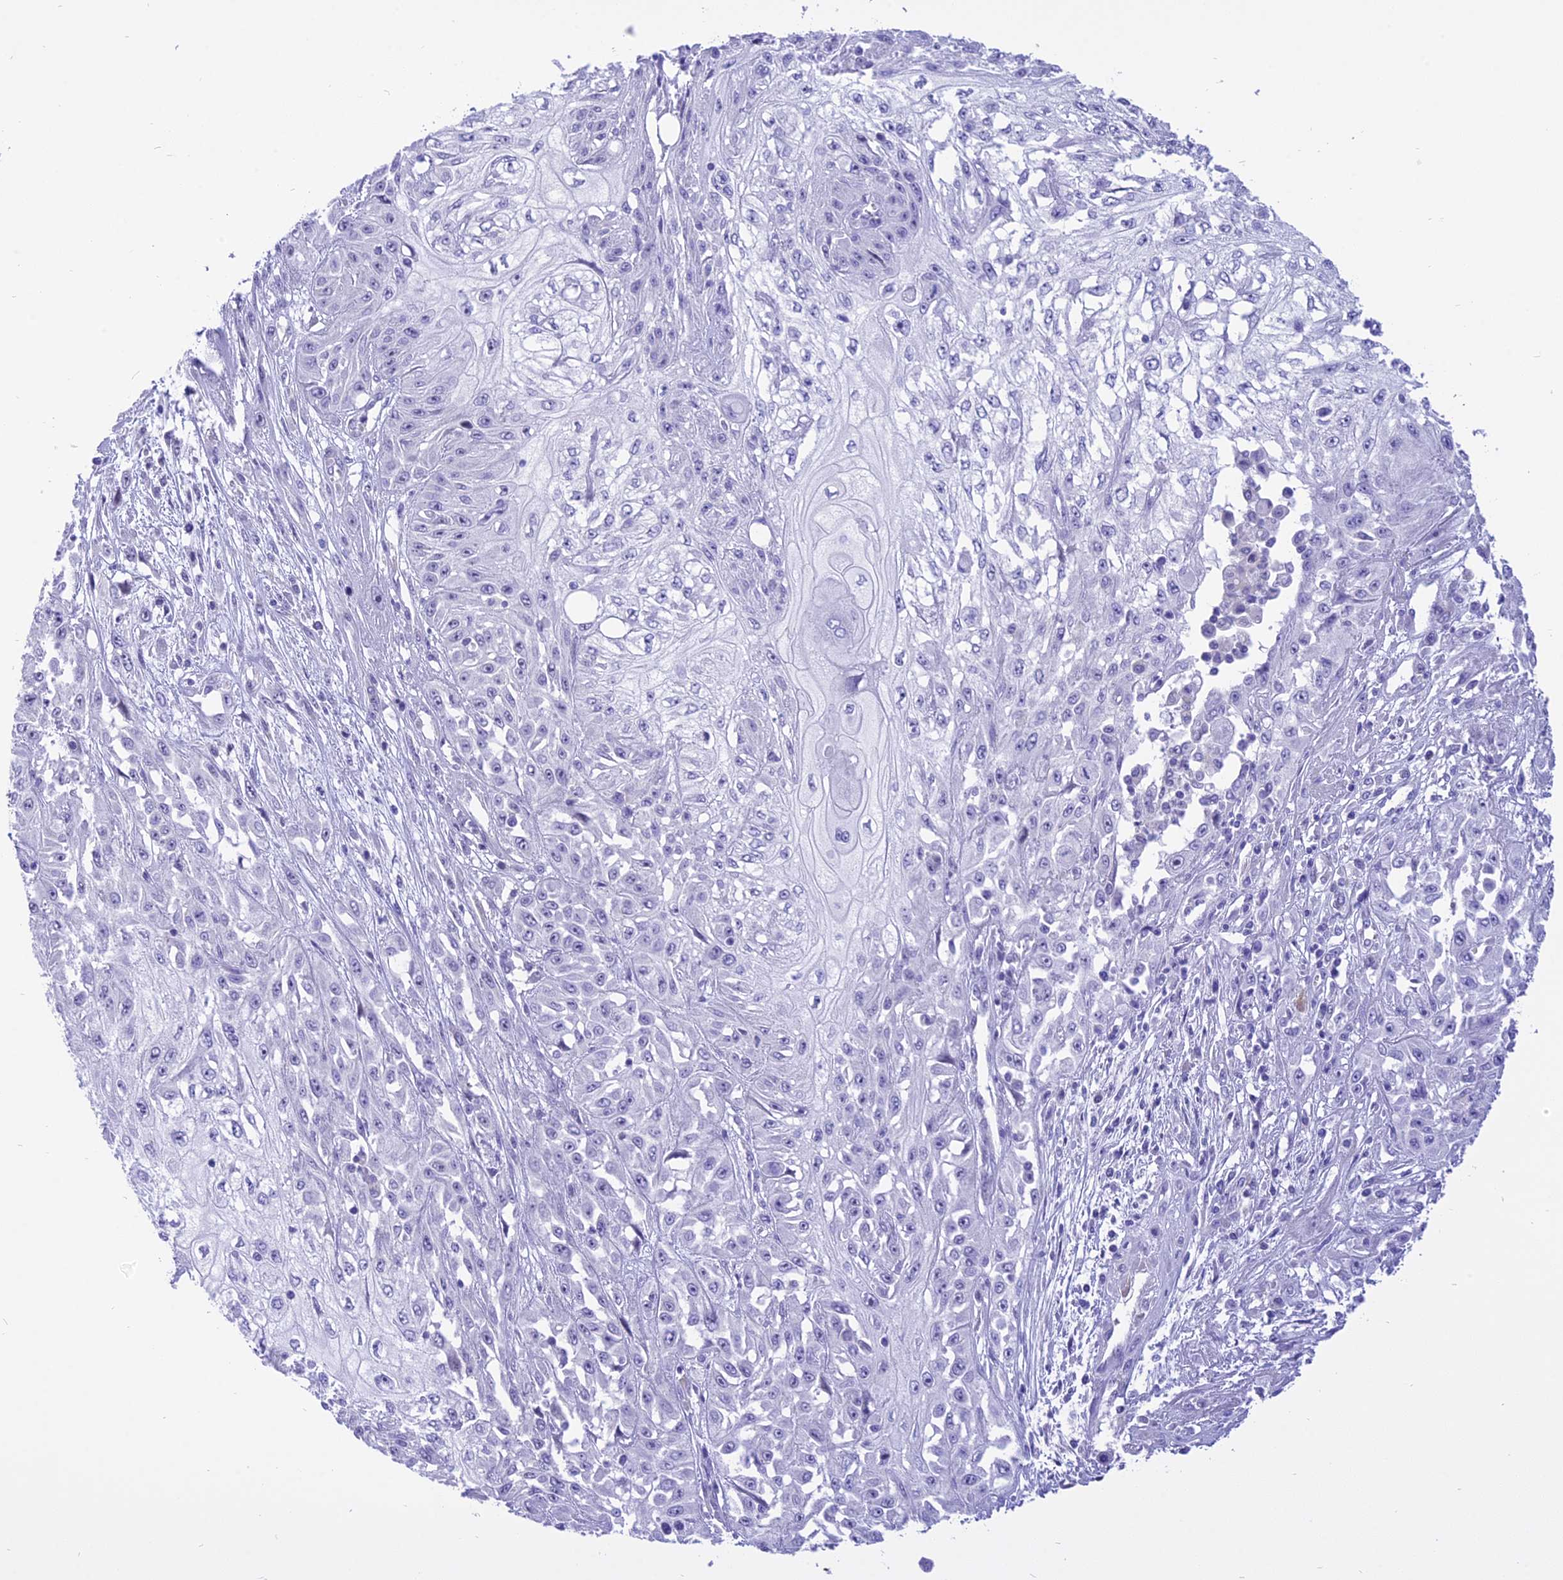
{"staining": {"intensity": "negative", "quantity": "none", "location": "none"}, "tissue": "skin cancer", "cell_type": "Tumor cells", "image_type": "cancer", "snomed": [{"axis": "morphology", "description": "Squamous cell carcinoma, NOS"}, {"axis": "morphology", "description": "Squamous cell carcinoma, metastatic, NOS"}, {"axis": "topography", "description": "Skin"}, {"axis": "topography", "description": "Lymph node"}], "caption": "Immunohistochemistry histopathology image of neoplastic tissue: human squamous cell carcinoma (skin) stained with DAB displays no significant protein expression in tumor cells. The staining was performed using DAB to visualize the protein expression in brown, while the nuclei were stained in blue with hematoxylin (Magnification: 20x).", "gene": "DCAF16", "patient": {"sex": "male", "age": 75}}